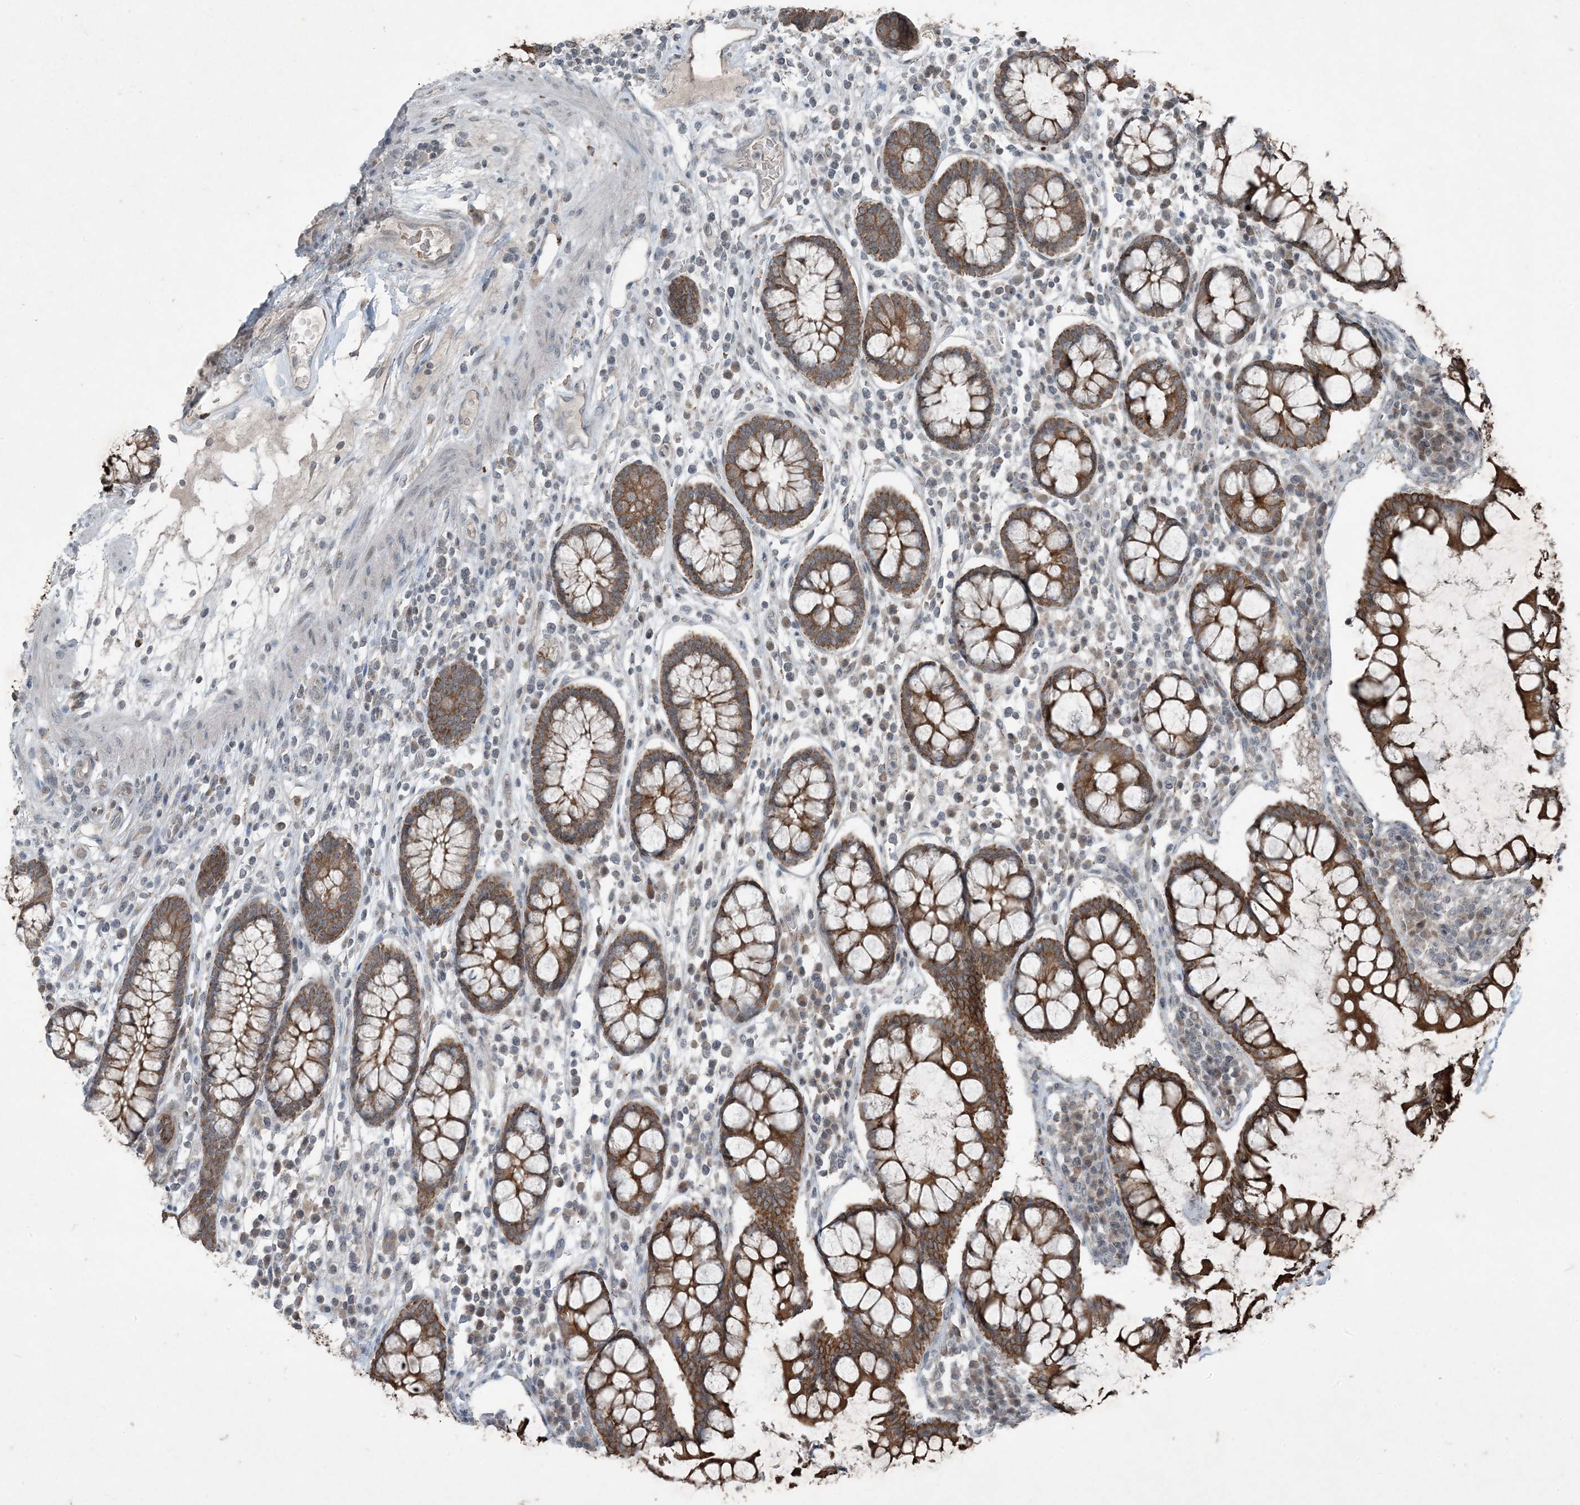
{"staining": {"intensity": "weak", "quantity": "25%-75%", "location": "cytoplasmic/membranous"}, "tissue": "colon", "cell_type": "Endothelial cells", "image_type": "normal", "snomed": [{"axis": "morphology", "description": "Normal tissue, NOS"}, {"axis": "topography", "description": "Colon"}], "caption": "IHC histopathology image of normal colon: human colon stained using immunohistochemistry demonstrates low levels of weak protein expression localized specifically in the cytoplasmic/membranous of endothelial cells, appearing as a cytoplasmic/membranous brown color.", "gene": "PC", "patient": {"sex": "female", "age": 79}}